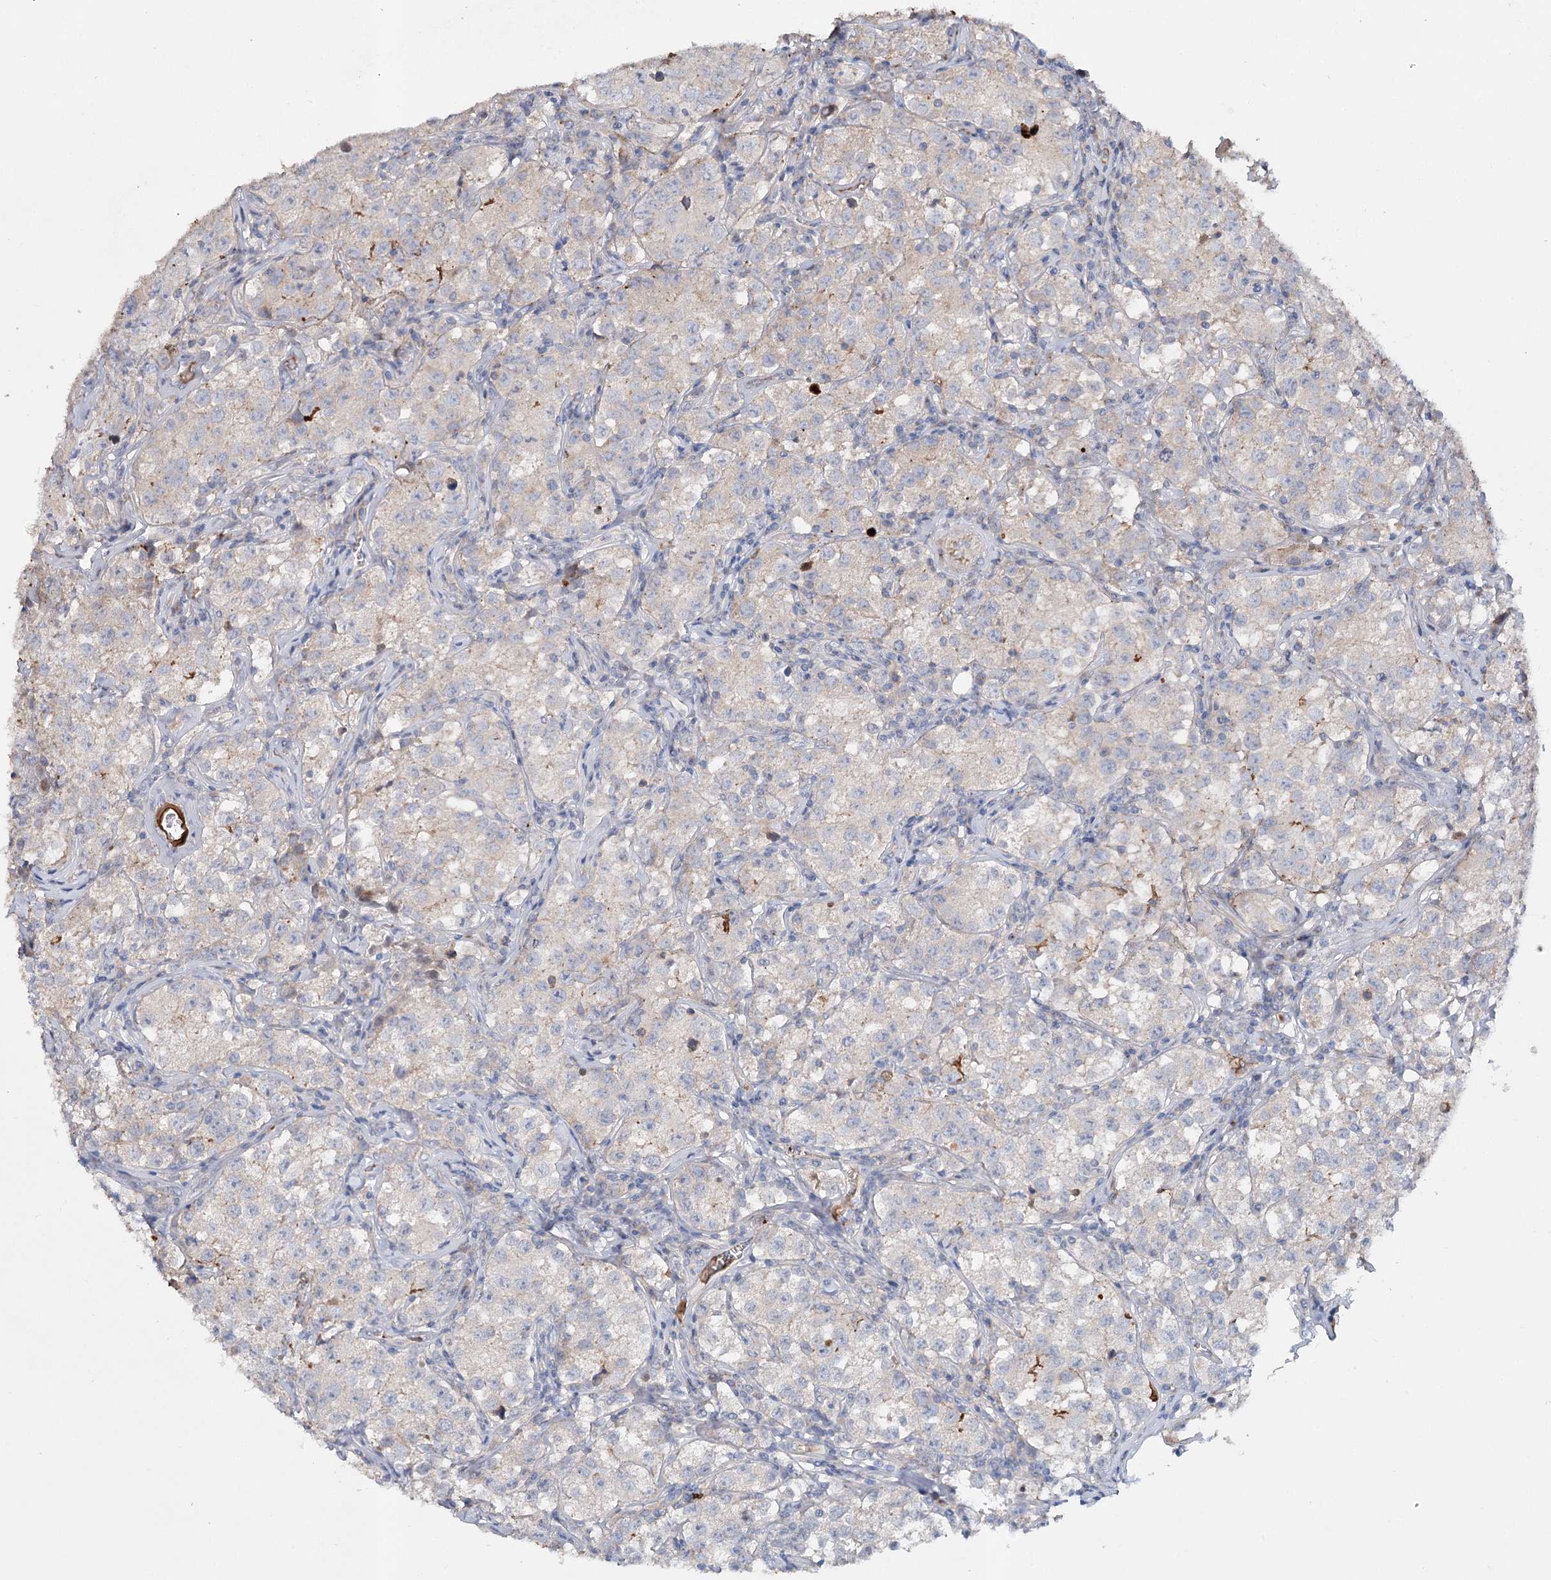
{"staining": {"intensity": "negative", "quantity": "none", "location": "none"}, "tissue": "testis cancer", "cell_type": "Tumor cells", "image_type": "cancer", "snomed": [{"axis": "morphology", "description": "Seminoma, NOS"}, {"axis": "morphology", "description": "Carcinoma, Embryonal, NOS"}, {"axis": "topography", "description": "Testis"}], "caption": "Seminoma (testis) was stained to show a protein in brown. There is no significant expression in tumor cells.", "gene": "ALKBH8", "patient": {"sex": "male", "age": 43}}